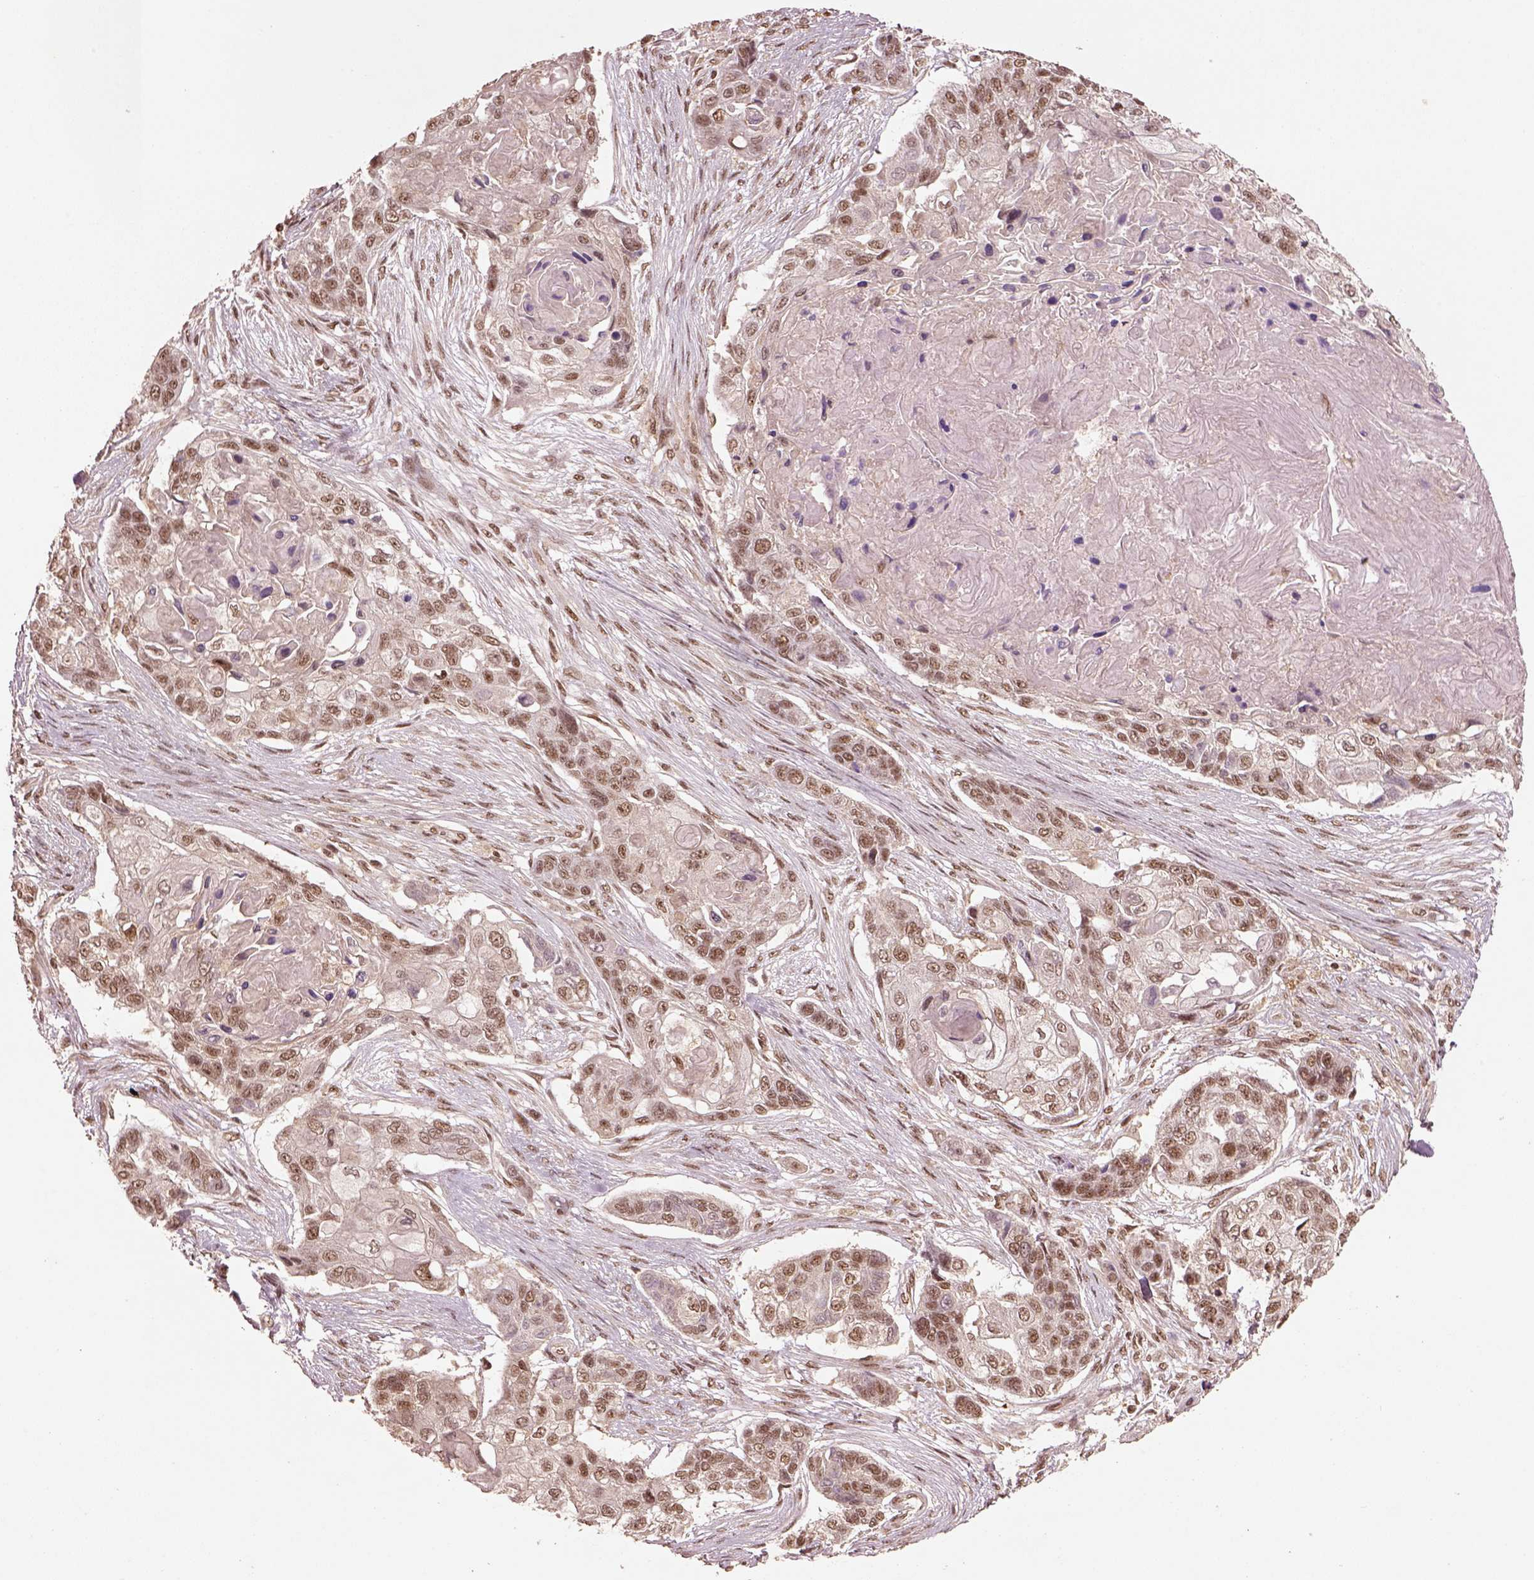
{"staining": {"intensity": "moderate", "quantity": ">75%", "location": "nuclear"}, "tissue": "lung cancer", "cell_type": "Tumor cells", "image_type": "cancer", "snomed": [{"axis": "morphology", "description": "Squamous cell carcinoma, NOS"}, {"axis": "topography", "description": "Lung"}], "caption": "Immunohistochemistry (IHC) (DAB (3,3'-diaminobenzidine)) staining of lung cancer (squamous cell carcinoma) shows moderate nuclear protein expression in approximately >75% of tumor cells.", "gene": "BRD9", "patient": {"sex": "male", "age": 69}}